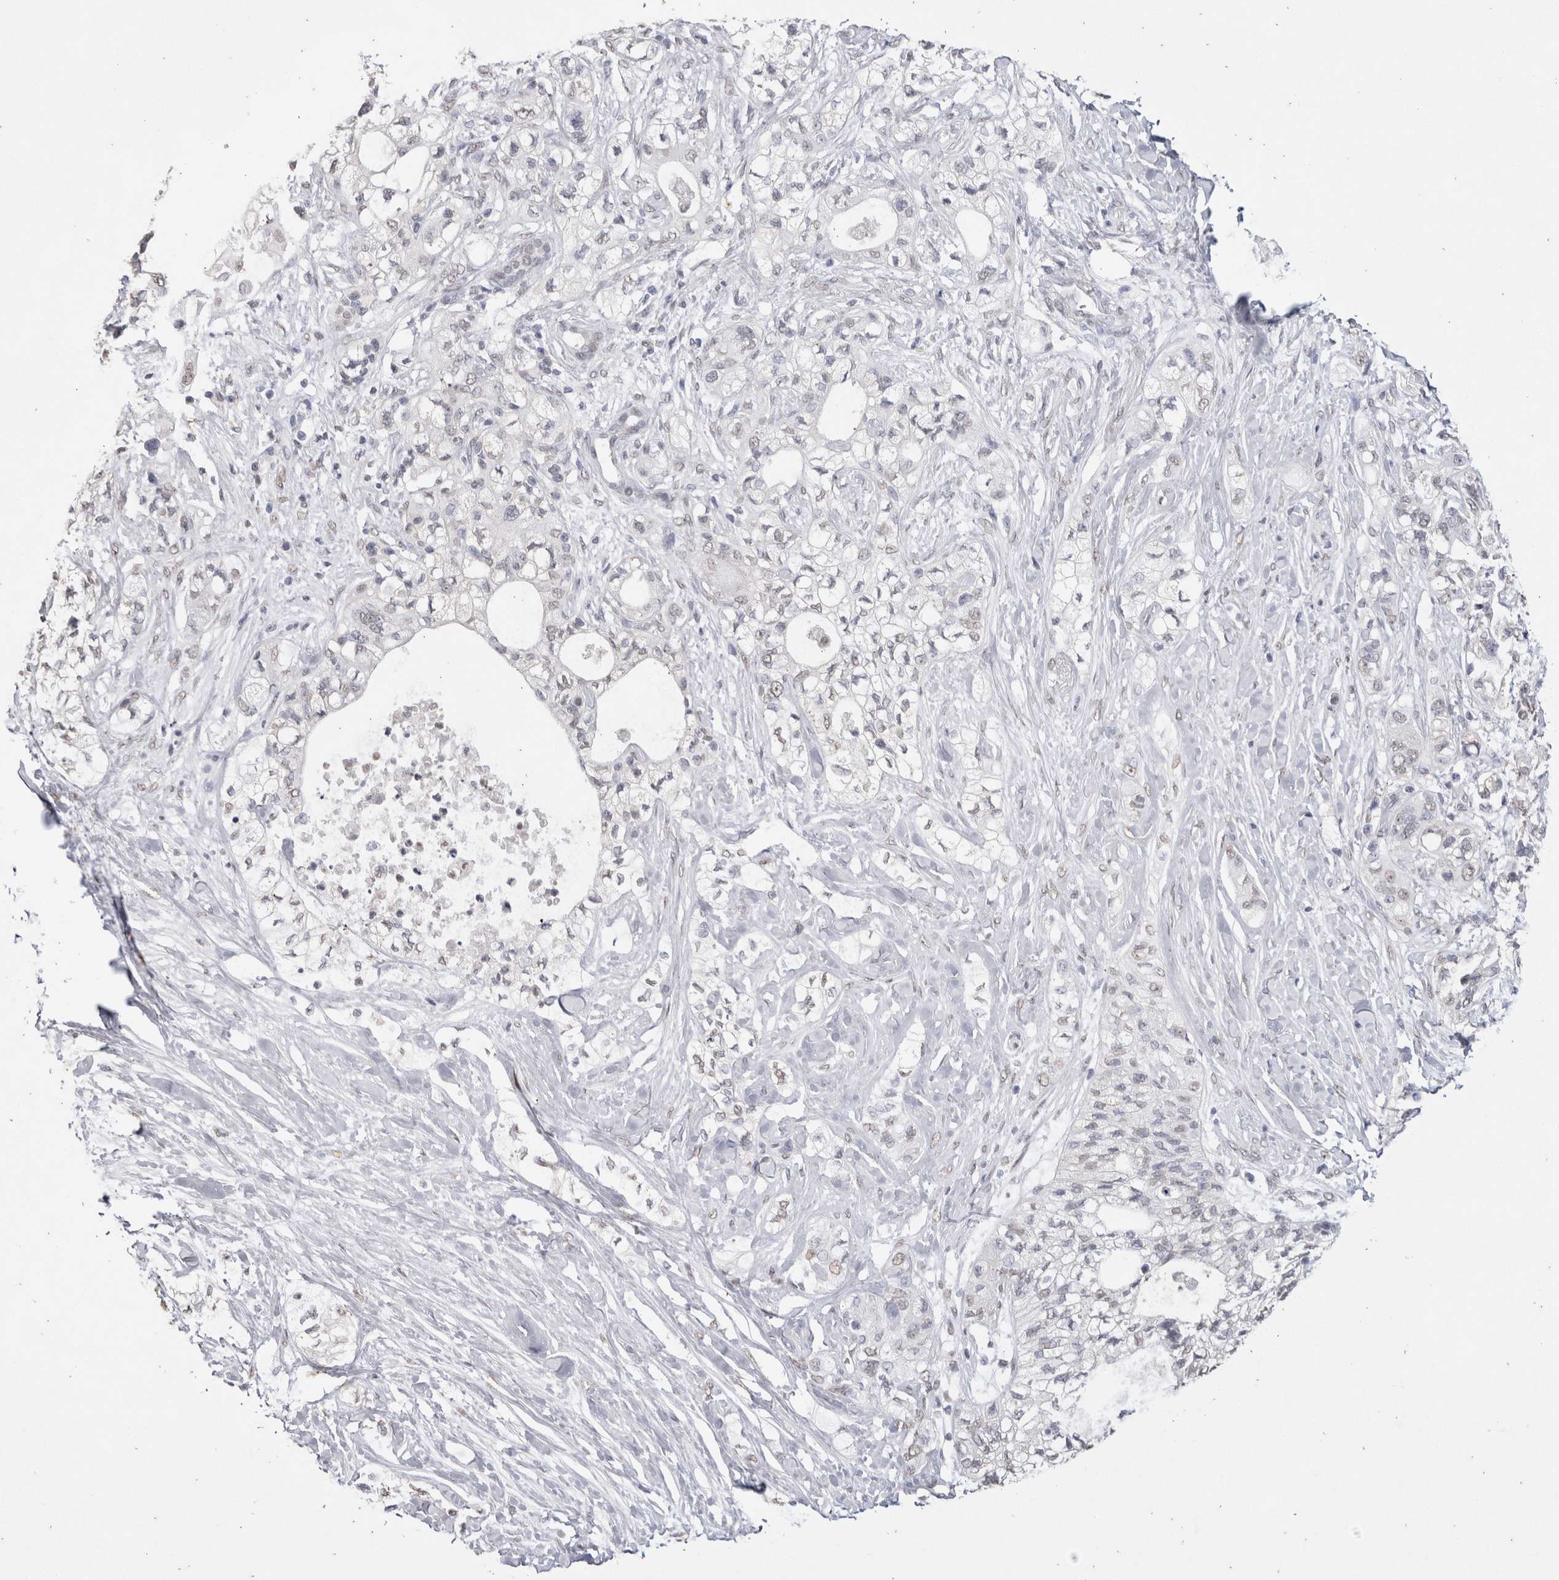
{"staining": {"intensity": "negative", "quantity": "none", "location": "none"}, "tissue": "pancreatic cancer", "cell_type": "Tumor cells", "image_type": "cancer", "snomed": [{"axis": "morphology", "description": "Adenocarcinoma, NOS"}, {"axis": "topography", "description": "Pancreas"}], "caption": "Adenocarcinoma (pancreatic) was stained to show a protein in brown. There is no significant staining in tumor cells.", "gene": "LGALS2", "patient": {"sex": "male", "age": 70}}